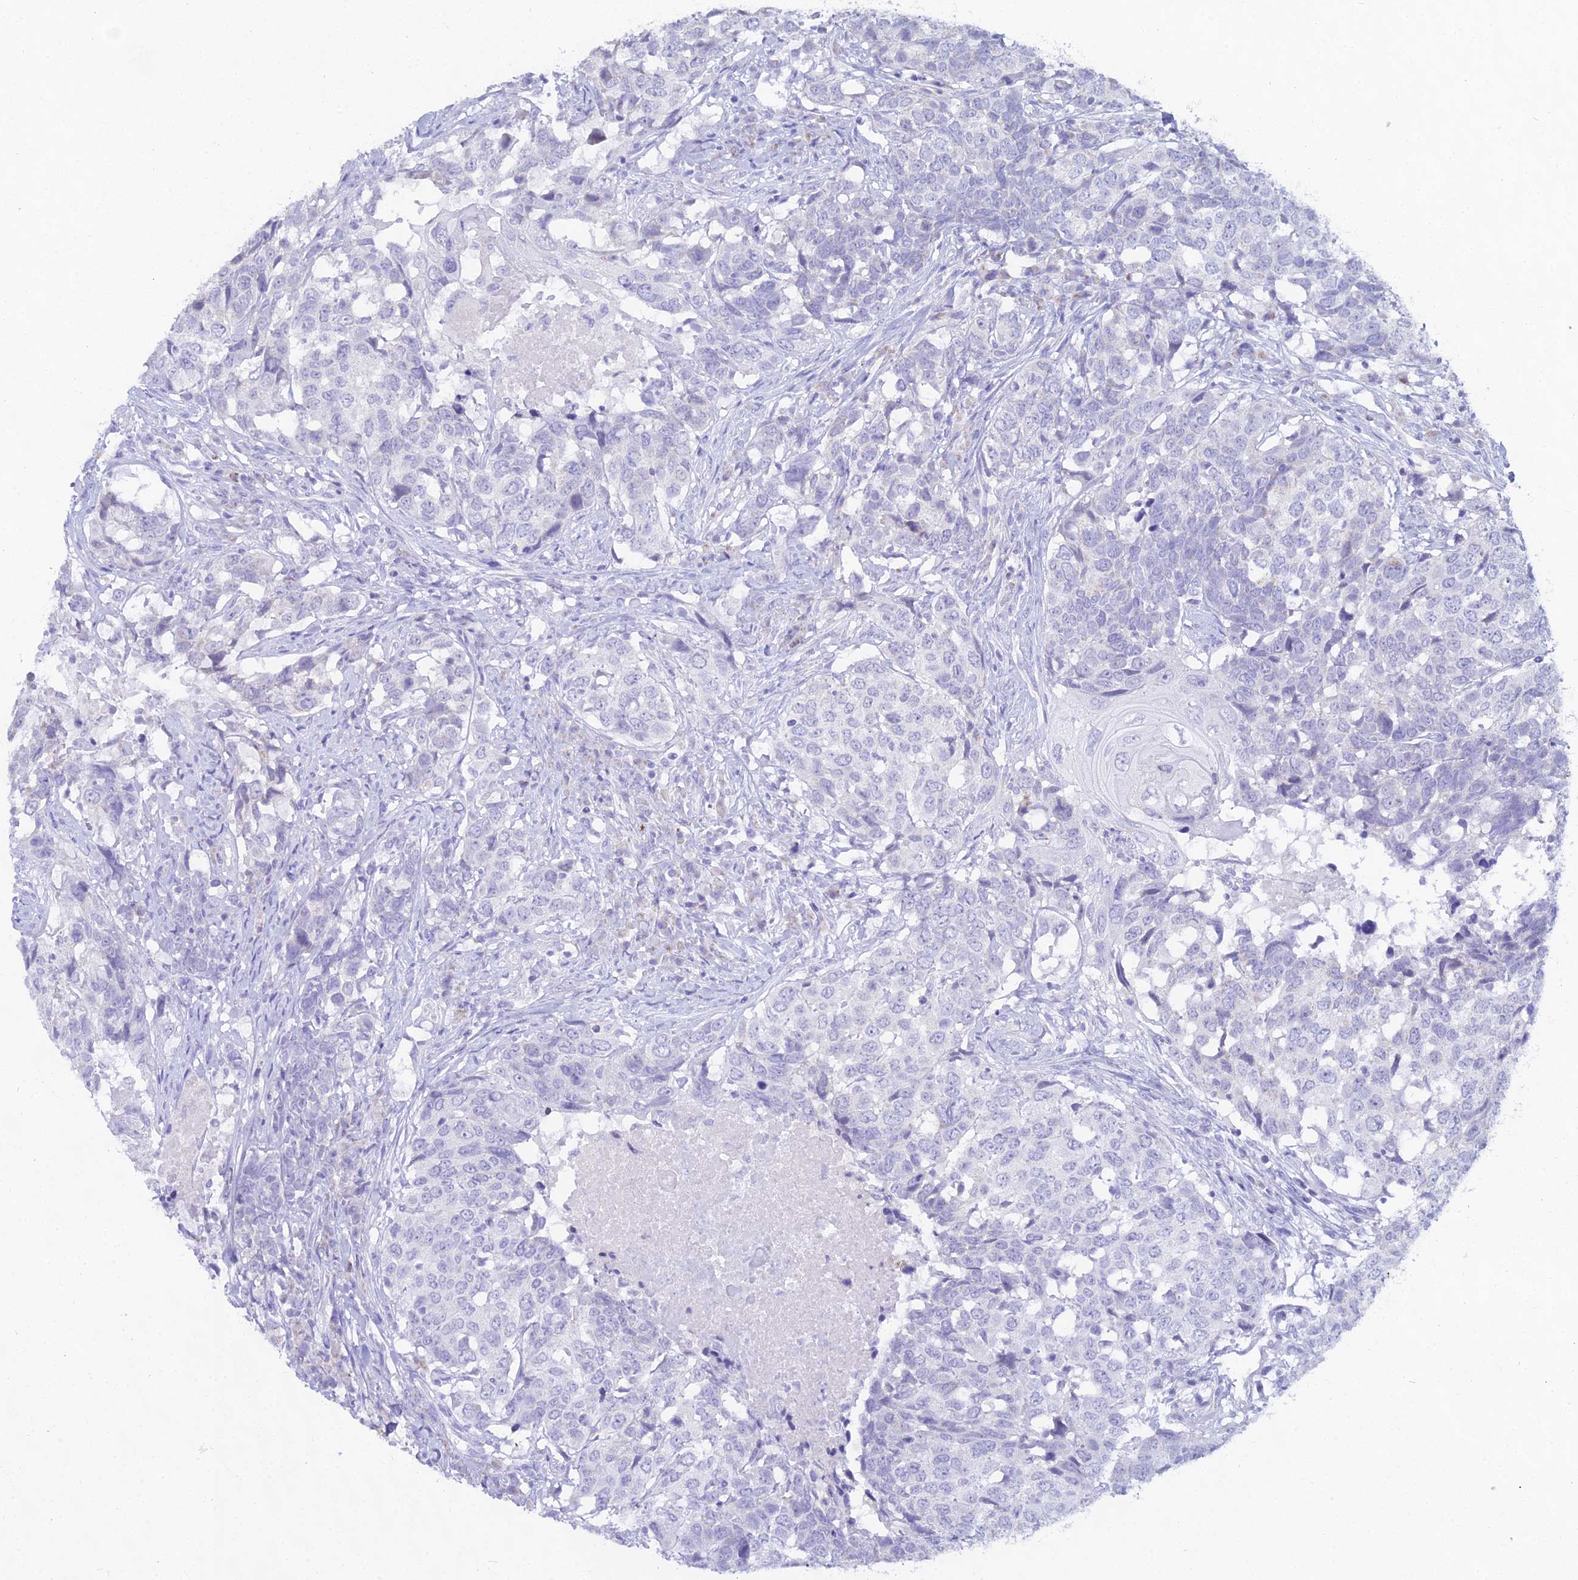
{"staining": {"intensity": "negative", "quantity": "none", "location": "none"}, "tissue": "head and neck cancer", "cell_type": "Tumor cells", "image_type": "cancer", "snomed": [{"axis": "morphology", "description": "Squamous cell carcinoma, NOS"}, {"axis": "topography", "description": "Head-Neck"}], "caption": "IHC photomicrograph of neoplastic tissue: human head and neck squamous cell carcinoma stained with DAB (3,3'-diaminobenzidine) displays no significant protein expression in tumor cells.", "gene": "CGB2", "patient": {"sex": "male", "age": 66}}